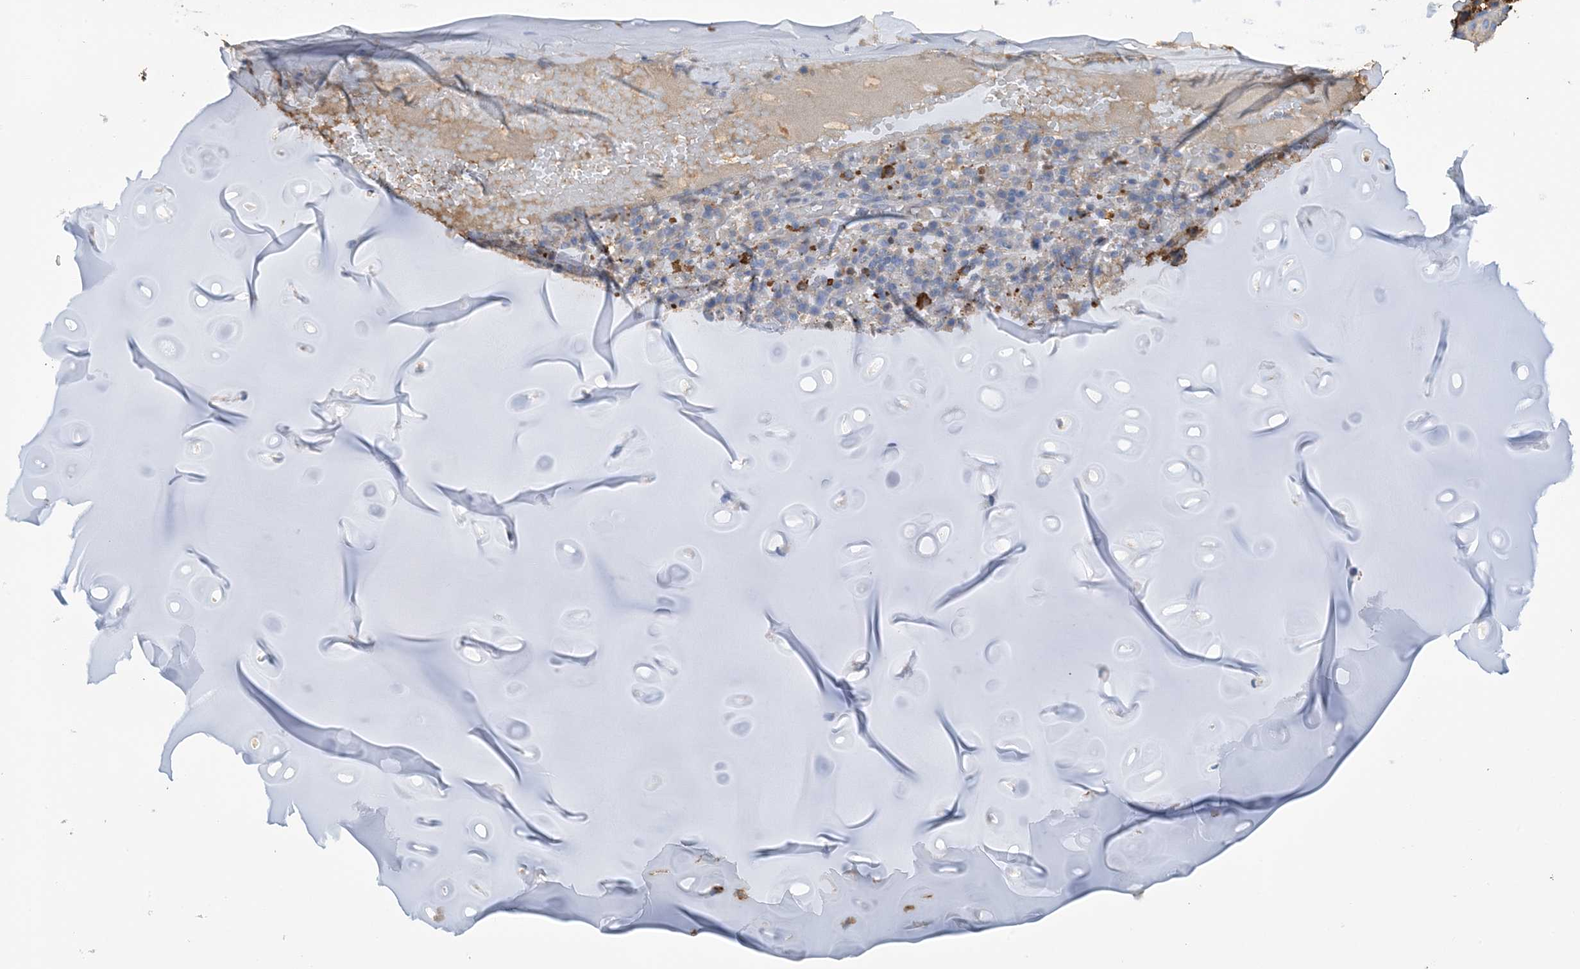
{"staining": {"intensity": "negative", "quantity": "none", "location": "none"}, "tissue": "soft tissue", "cell_type": "Chondrocytes", "image_type": "normal", "snomed": [{"axis": "morphology", "description": "Normal tissue, NOS"}, {"axis": "morphology", "description": "Basal cell carcinoma"}, {"axis": "topography", "description": "Cartilage tissue"}, {"axis": "topography", "description": "Nasopharynx"}, {"axis": "topography", "description": "Oral tissue"}], "caption": "The histopathology image displays no staining of chondrocytes in unremarkable soft tissue. The staining was performed using DAB to visualize the protein expression in brown, while the nuclei were stained in blue with hematoxylin (Magnification: 20x).", "gene": "SLC5A11", "patient": {"sex": "female", "age": 77}}